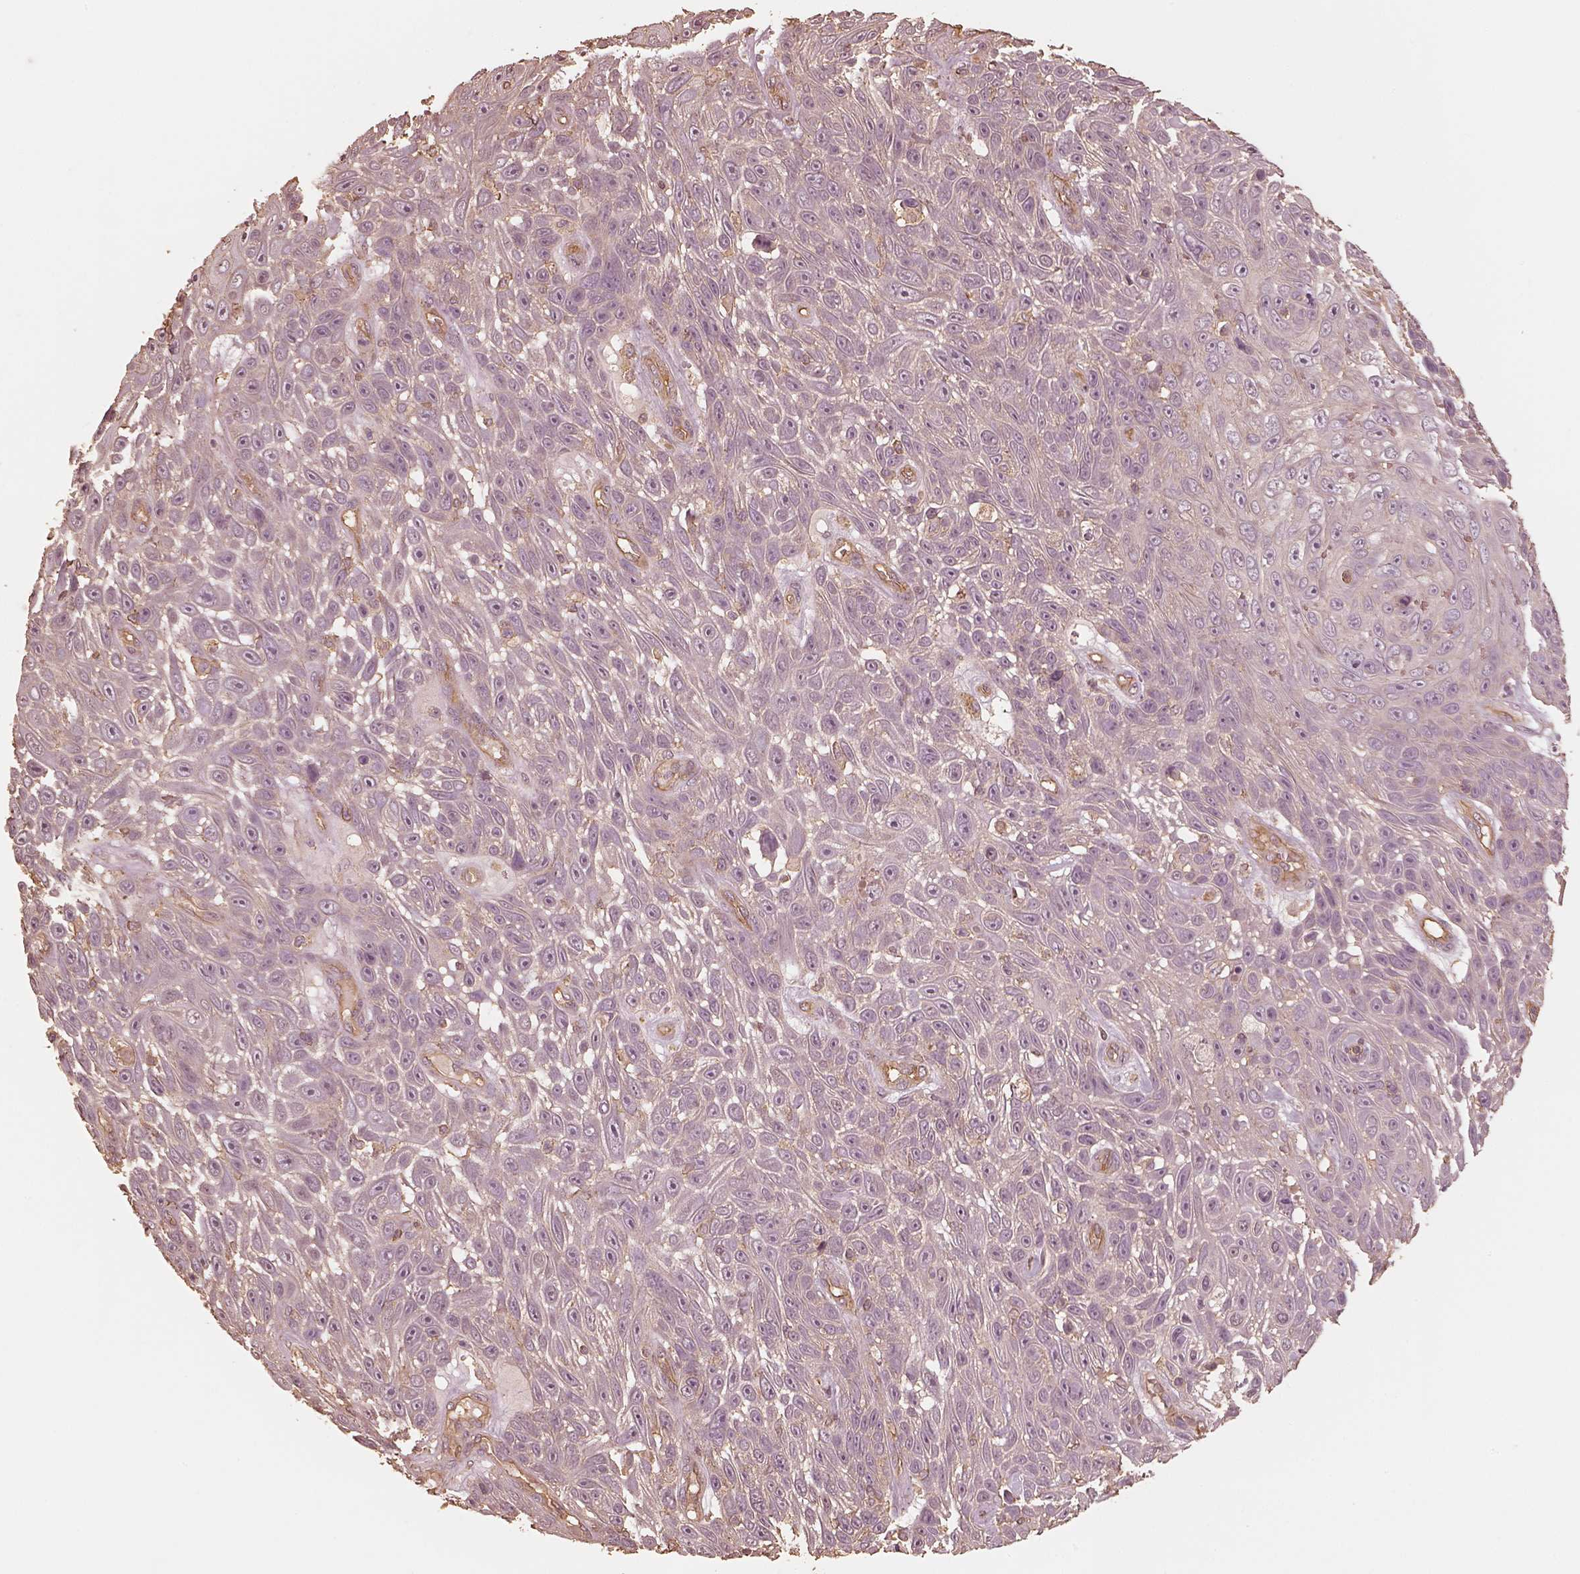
{"staining": {"intensity": "negative", "quantity": "none", "location": "none"}, "tissue": "skin cancer", "cell_type": "Tumor cells", "image_type": "cancer", "snomed": [{"axis": "morphology", "description": "Squamous cell carcinoma, NOS"}, {"axis": "topography", "description": "Skin"}], "caption": "Human skin cancer stained for a protein using immunohistochemistry shows no positivity in tumor cells.", "gene": "WDR7", "patient": {"sex": "male", "age": 82}}